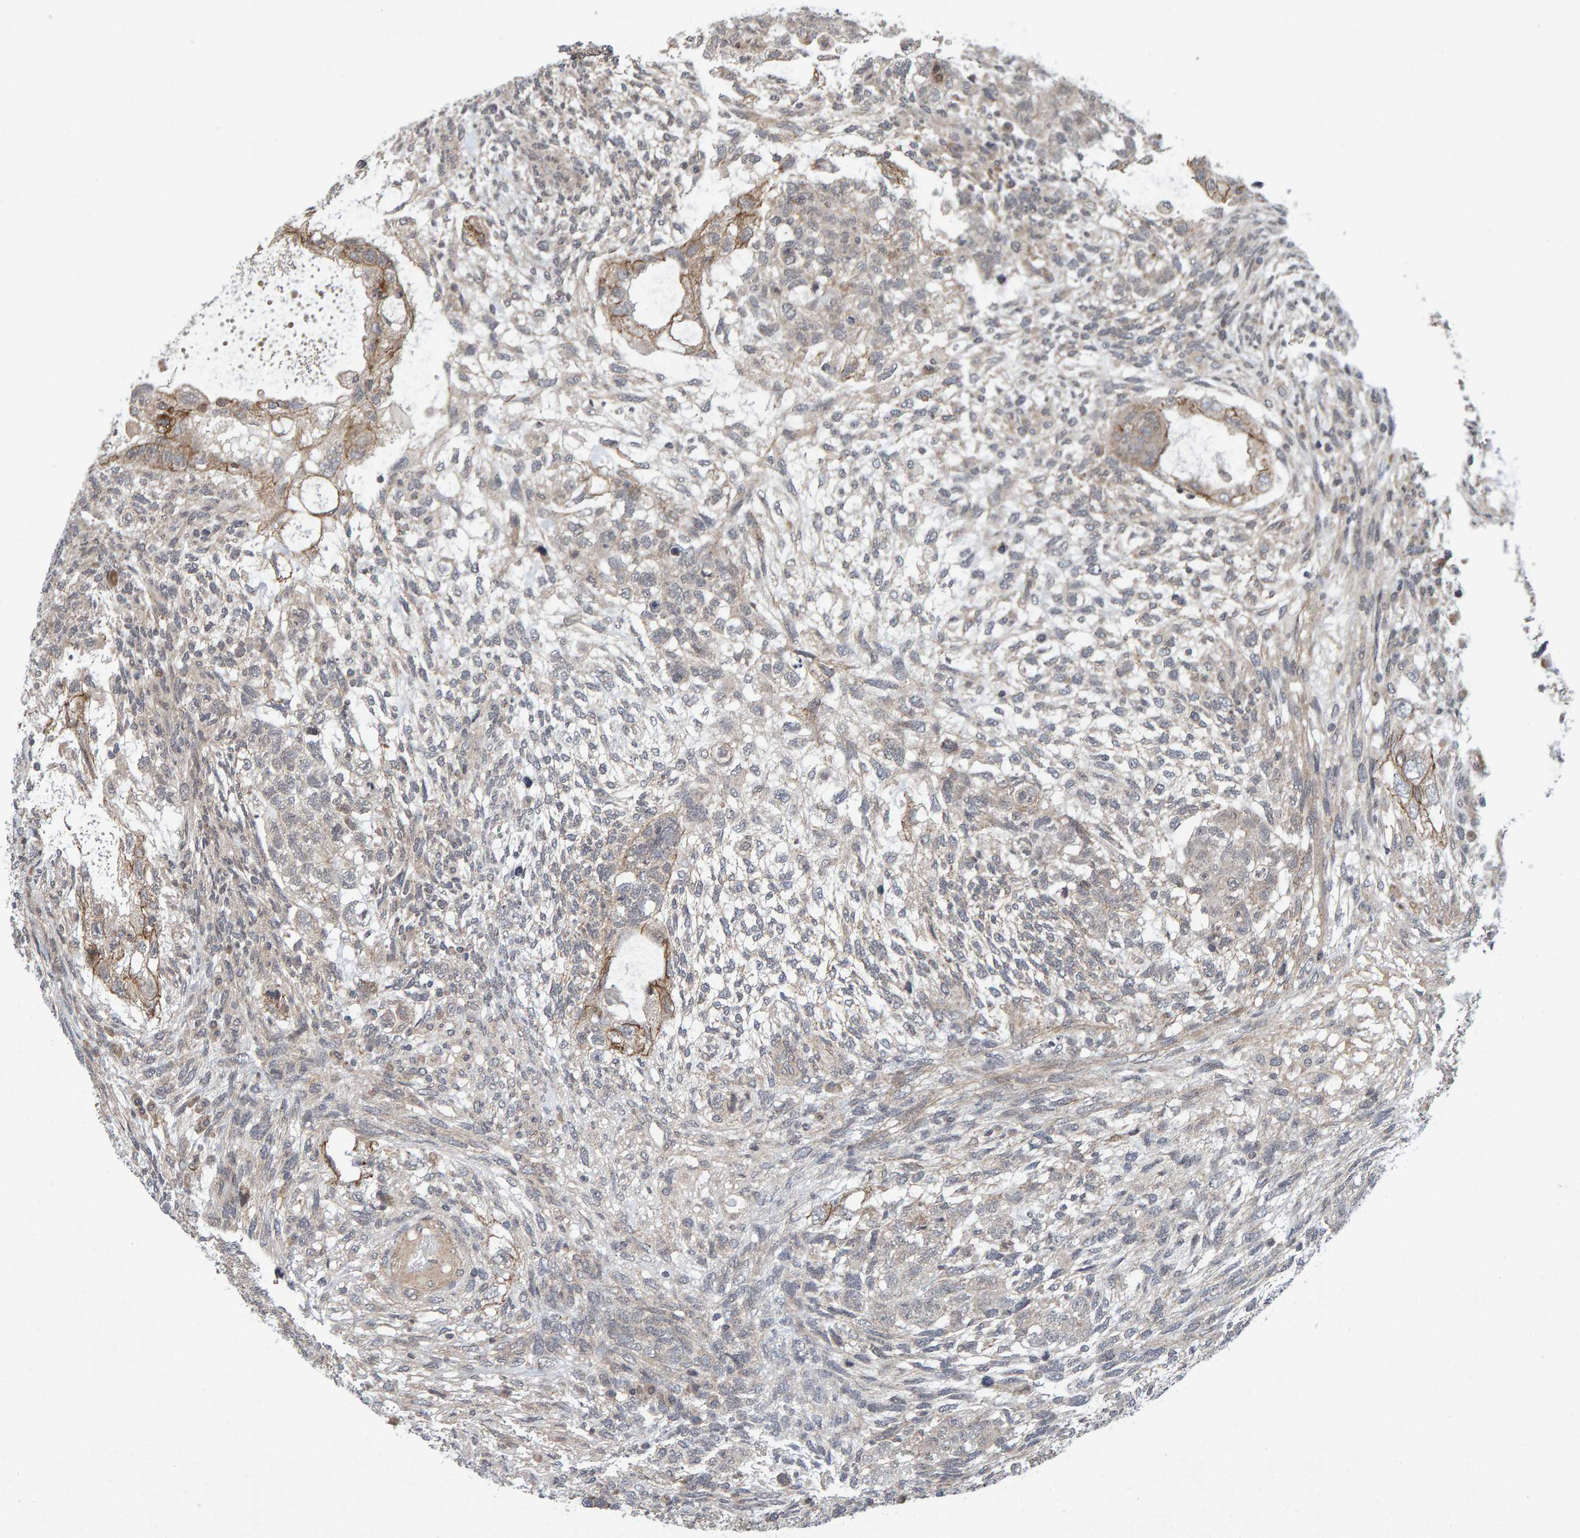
{"staining": {"intensity": "moderate", "quantity": "<25%", "location": "cytoplasmic/membranous"}, "tissue": "testis cancer", "cell_type": "Tumor cells", "image_type": "cancer", "snomed": [{"axis": "morphology", "description": "Normal tissue, NOS"}, {"axis": "morphology", "description": "Carcinoma, Embryonal, NOS"}, {"axis": "topography", "description": "Testis"}], "caption": "Testis cancer (embryonal carcinoma) tissue reveals moderate cytoplasmic/membranous expression in about <25% of tumor cells (Brightfield microscopy of DAB IHC at high magnification).", "gene": "CDH2", "patient": {"sex": "male", "age": 36}}